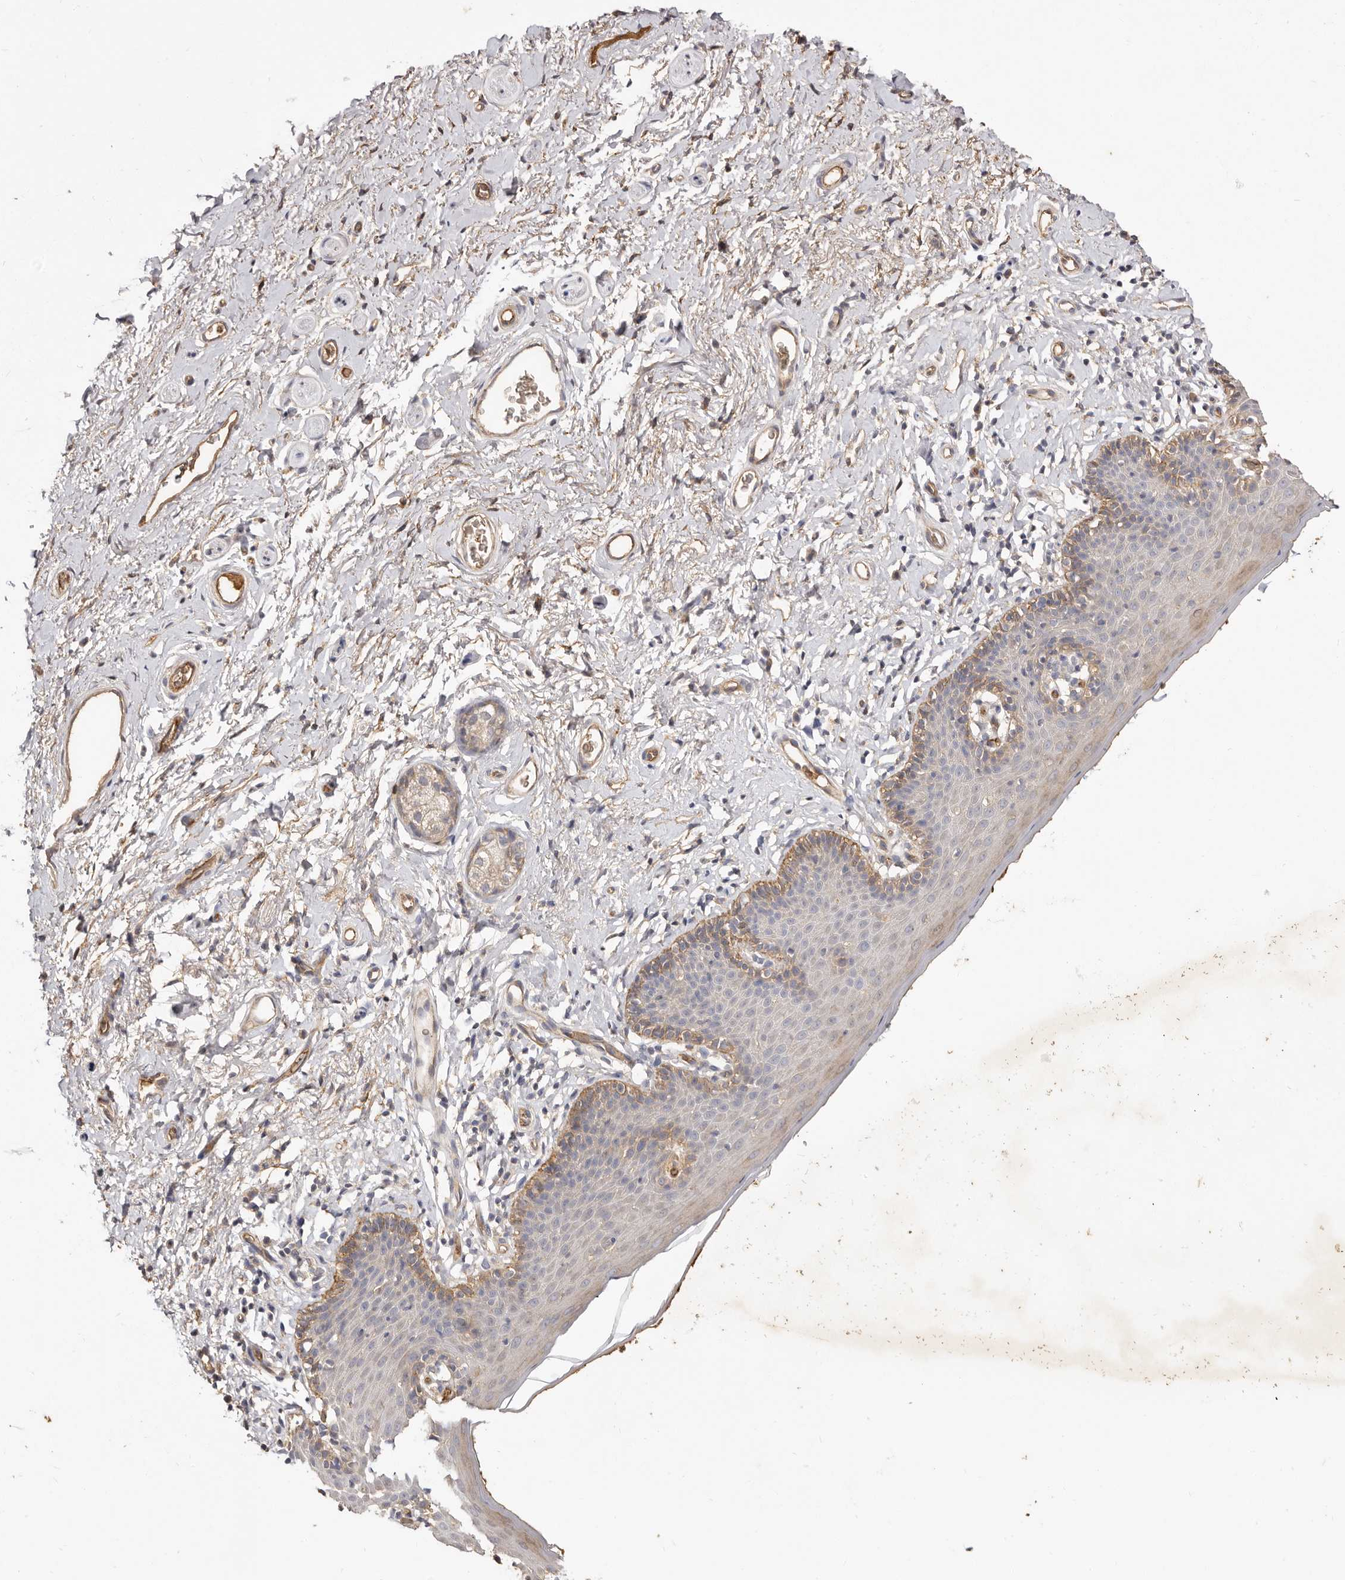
{"staining": {"intensity": "moderate", "quantity": "<25%", "location": "cytoplasmic/membranous"}, "tissue": "skin", "cell_type": "Epidermal cells", "image_type": "normal", "snomed": [{"axis": "morphology", "description": "Normal tissue, NOS"}, {"axis": "topography", "description": "Vulva"}], "caption": "Epidermal cells display moderate cytoplasmic/membranous staining in about <25% of cells in unremarkable skin.", "gene": "ADAMTS9", "patient": {"sex": "female", "age": 66}}